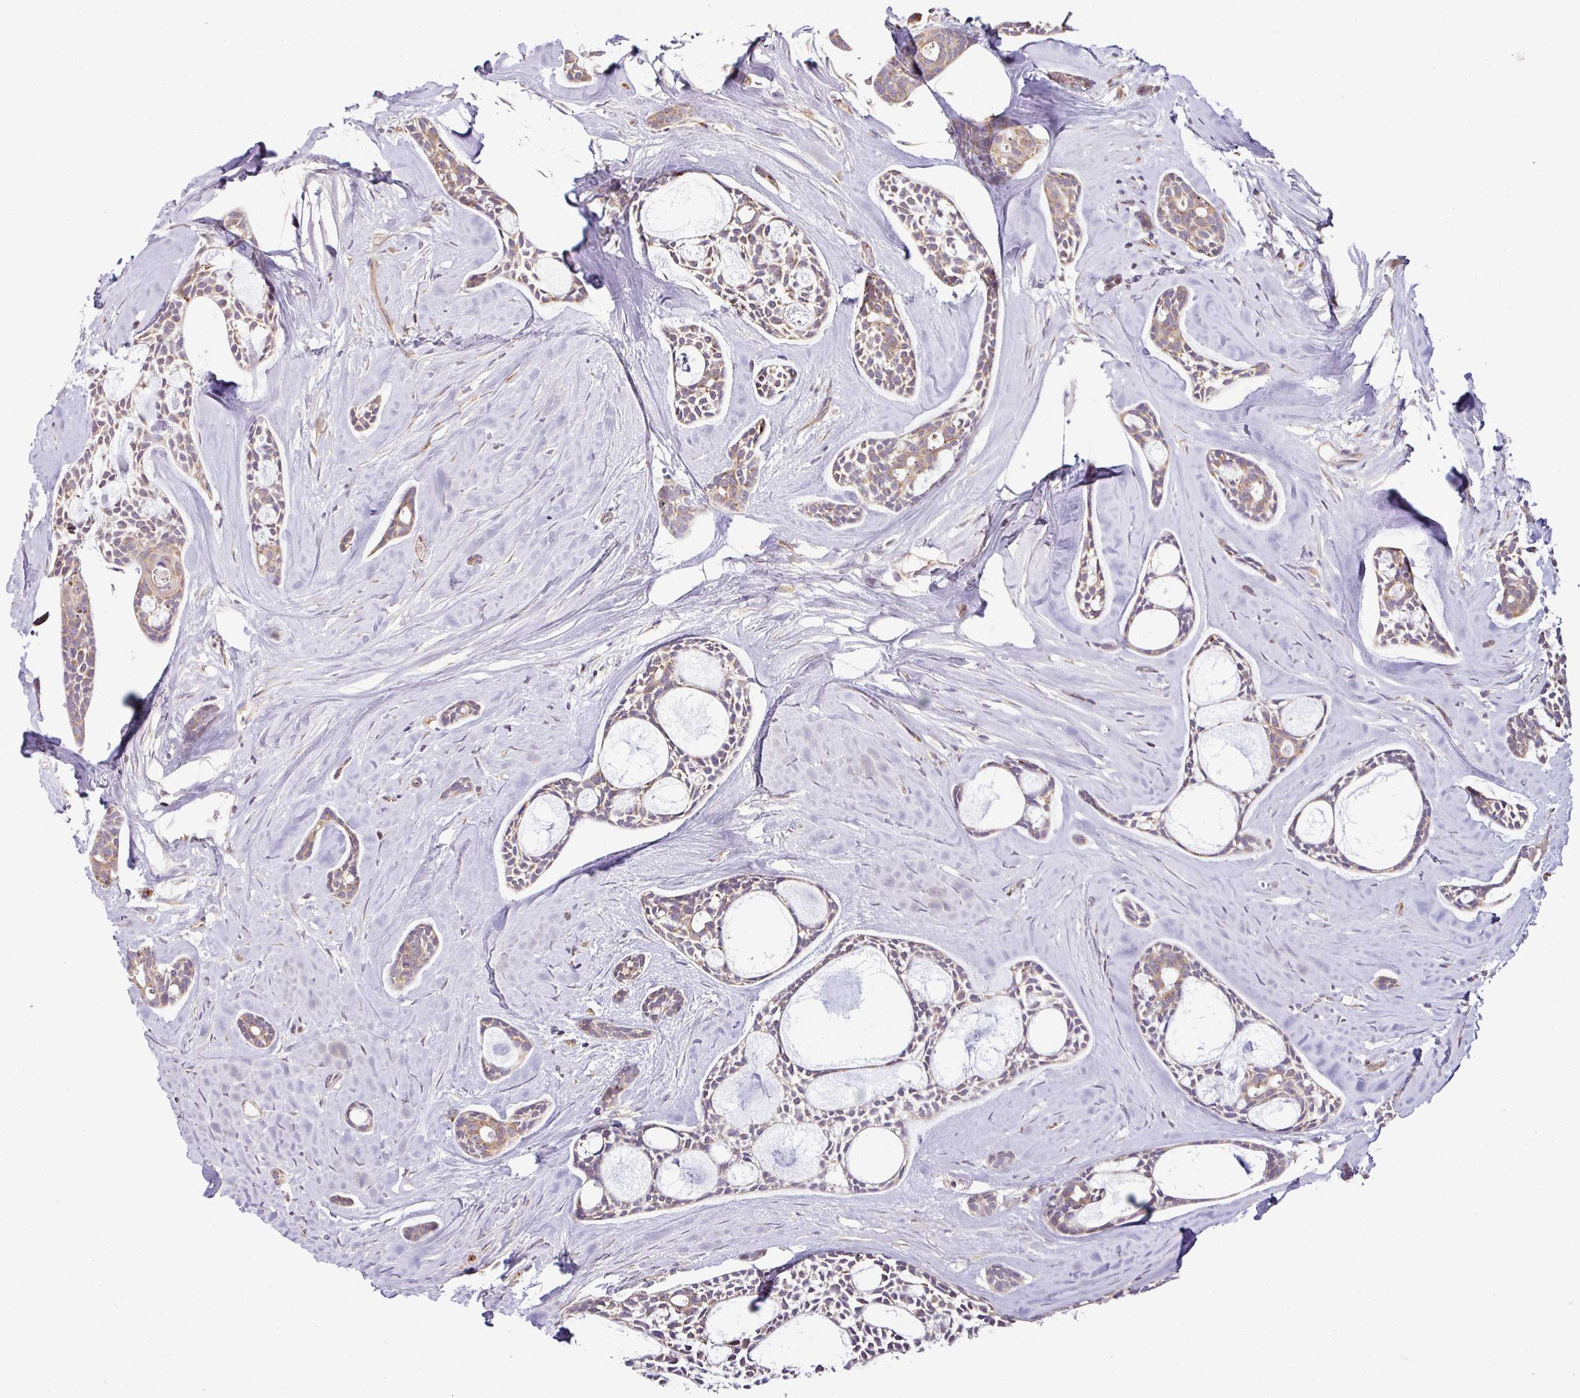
{"staining": {"intensity": "moderate", "quantity": ">75%", "location": "cytoplasmic/membranous"}, "tissue": "head and neck cancer", "cell_type": "Tumor cells", "image_type": "cancer", "snomed": [{"axis": "morphology", "description": "Adenocarcinoma, NOS"}, {"axis": "topography", "description": "Subcutis"}, {"axis": "topography", "description": "Head-Neck"}], "caption": "This is an image of immunohistochemistry (IHC) staining of head and neck adenocarcinoma, which shows moderate expression in the cytoplasmic/membranous of tumor cells.", "gene": "TIMMDC1", "patient": {"sex": "female", "age": 73}}